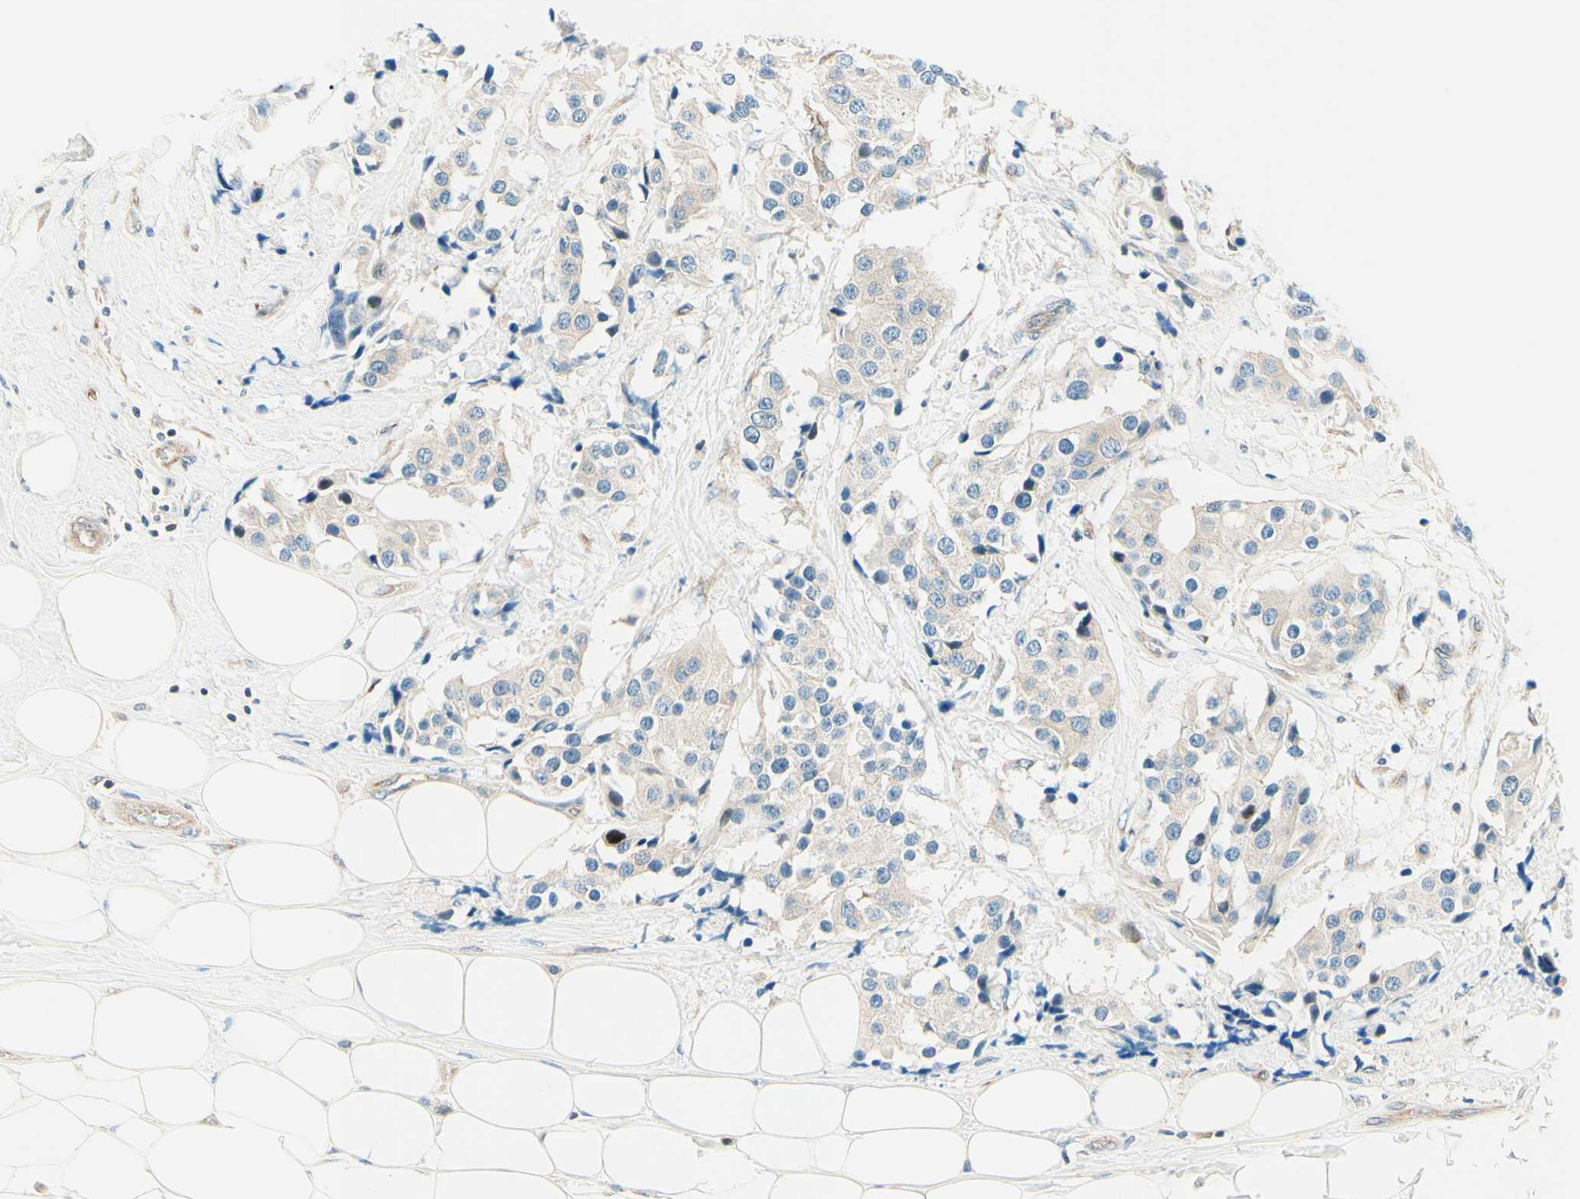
{"staining": {"intensity": "weak", "quantity": "<25%", "location": "cytoplasmic/membranous"}, "tissue": "breast cancer", "cell_type": "Tumor cells", "image_type": "cancer", "snomed": [{"axis": "morphology", "description": "Normal tissue, NOS"}, {"axis": "morphology", "description": "Duct carcinoma"}, {"axis": "topography", "description": "Breast"}], "caption": "This is an IHC photomicrograph of breast infiltrating ductal carcinoma. There is no staining in tumor cells.", "gene": "TAOK2", "patient": {"sex": "female", "age": 39}}